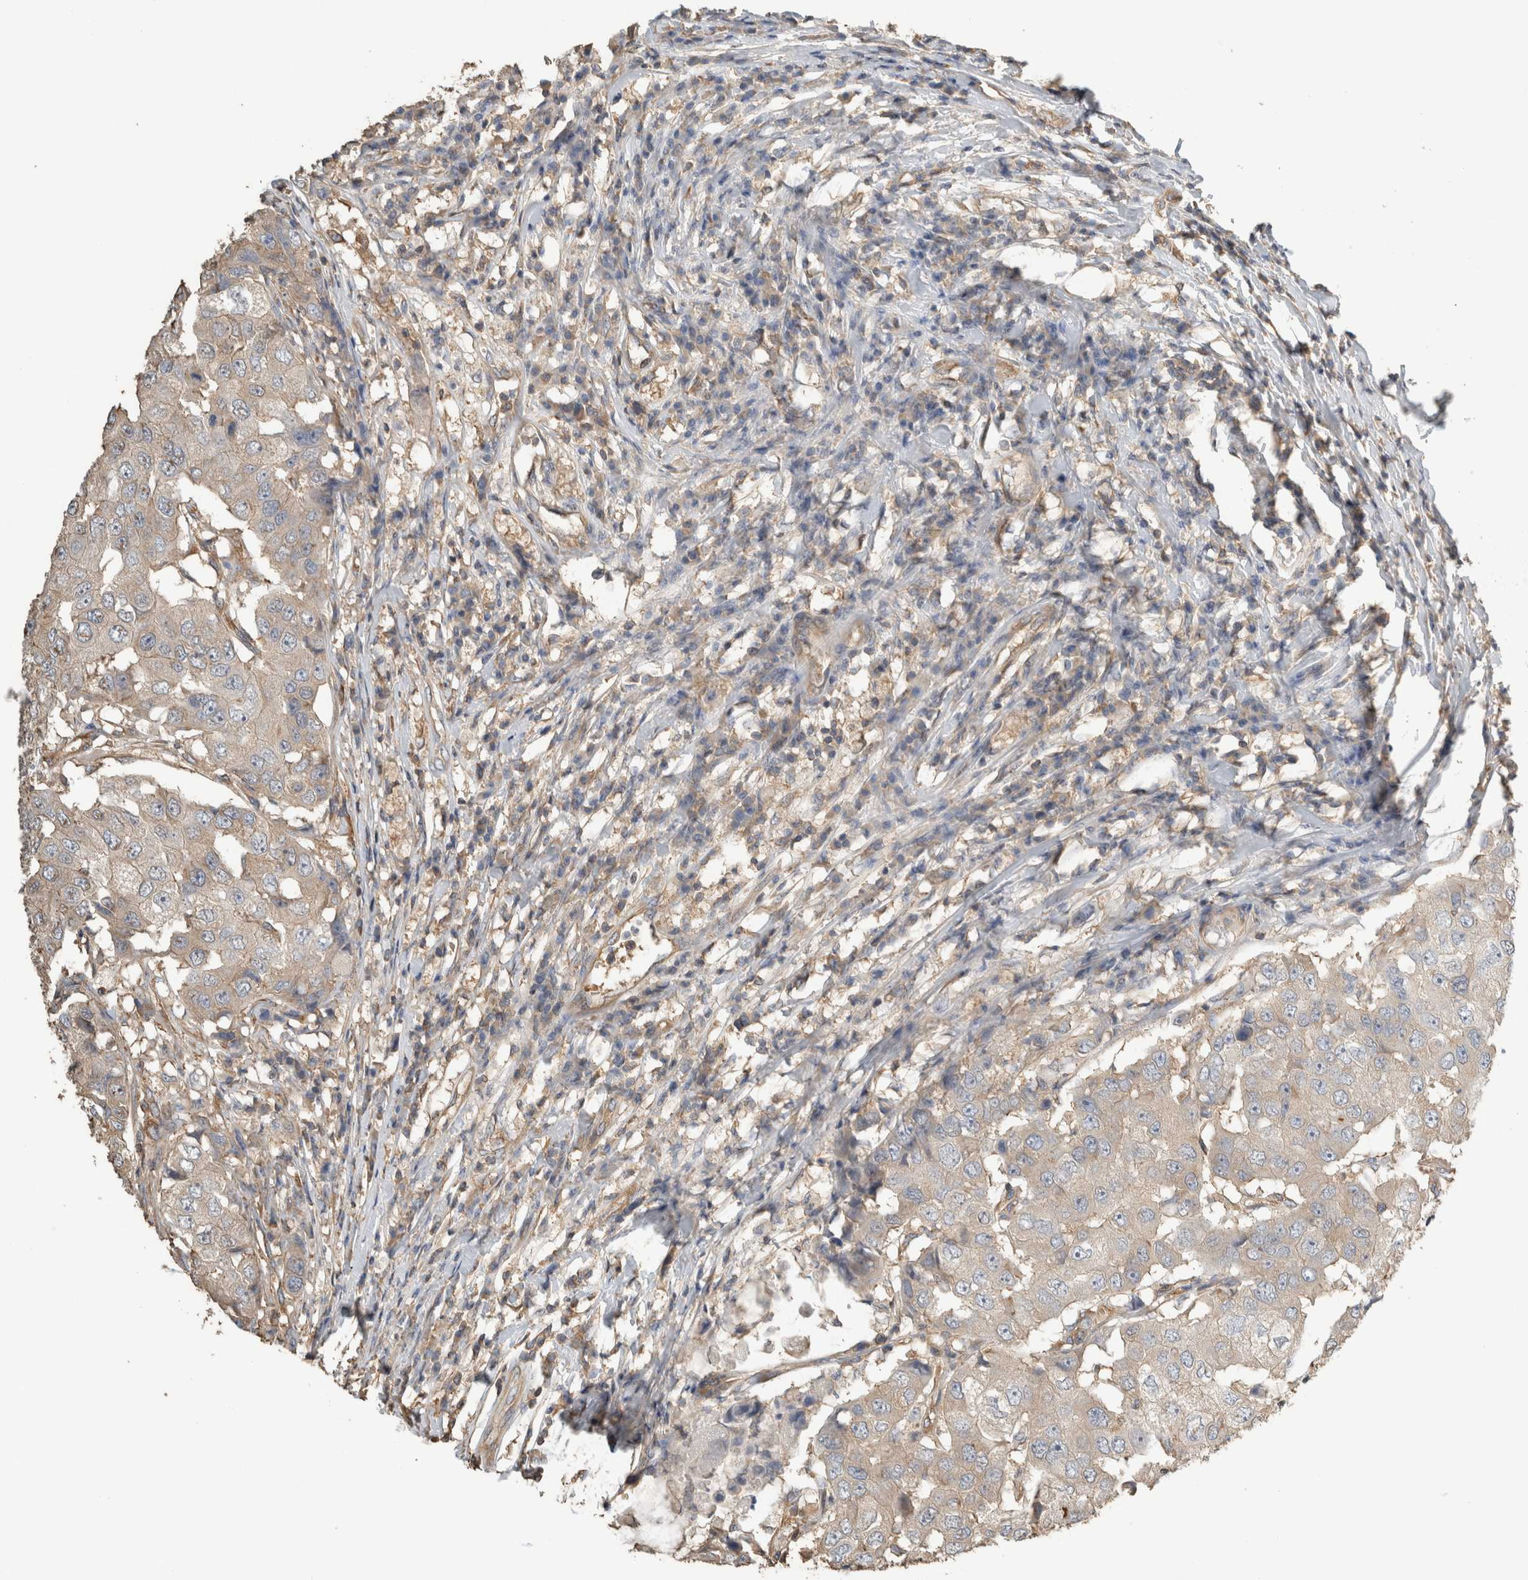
{"staining": {"intensity": "negative", "quantity": "none", "location": "none"}, "tissue": "breast cancer", "cell_type": "Tumor cells", "image_type": "cancer", "snomed": [{"axis": "morphology", "description": "Duct carcinoma"}, {"axis": "topography", "description": "Breast"}], "caption": "The image shows no significant positivity in tumor cells of breast intraductal carcinoma.", "gene": "EIF4G3", "patient": {"sex": "female", "age": 27}}